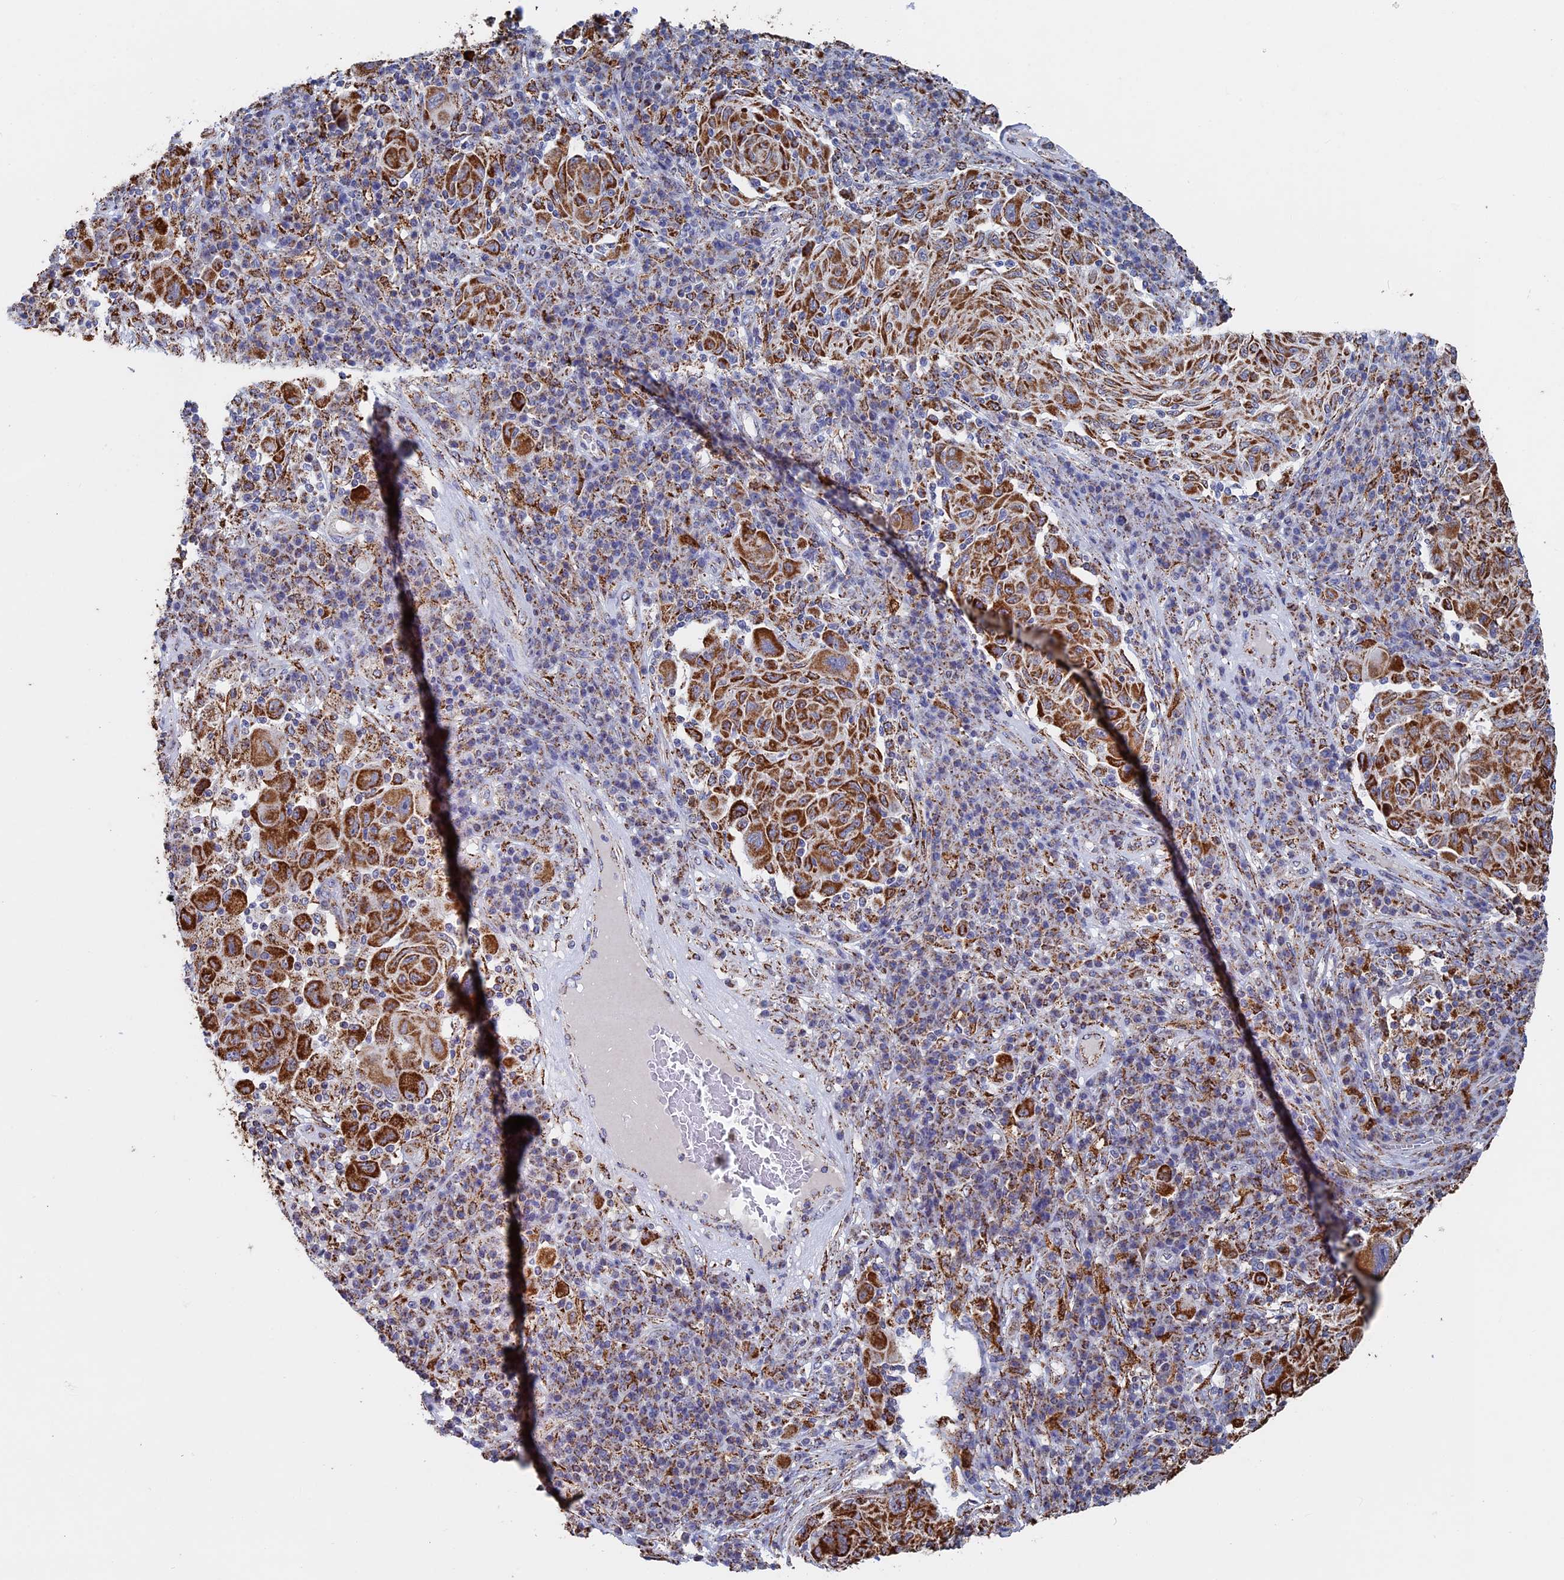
{"staining": {"intensity": "moderate", "quantity": ">75%", "location": "cytoplasmic/membranous"}, "tissue": "melanoma", "cell_type": "Tumor cells", "image_type": "cancer", "snomed": [{"axis": "morphology", "description": "Malignant melanoma, NOS"}, {"axis": "topography", "description": "Skin"}], "caption": "Human melanoma stained for a protein (brown) reveals moderate cytoplasmic/membranous positive staining in approximately >75% of tumor cells.", "gene": "SEC24D", "patient": {"sex": "male", "age": 53}}